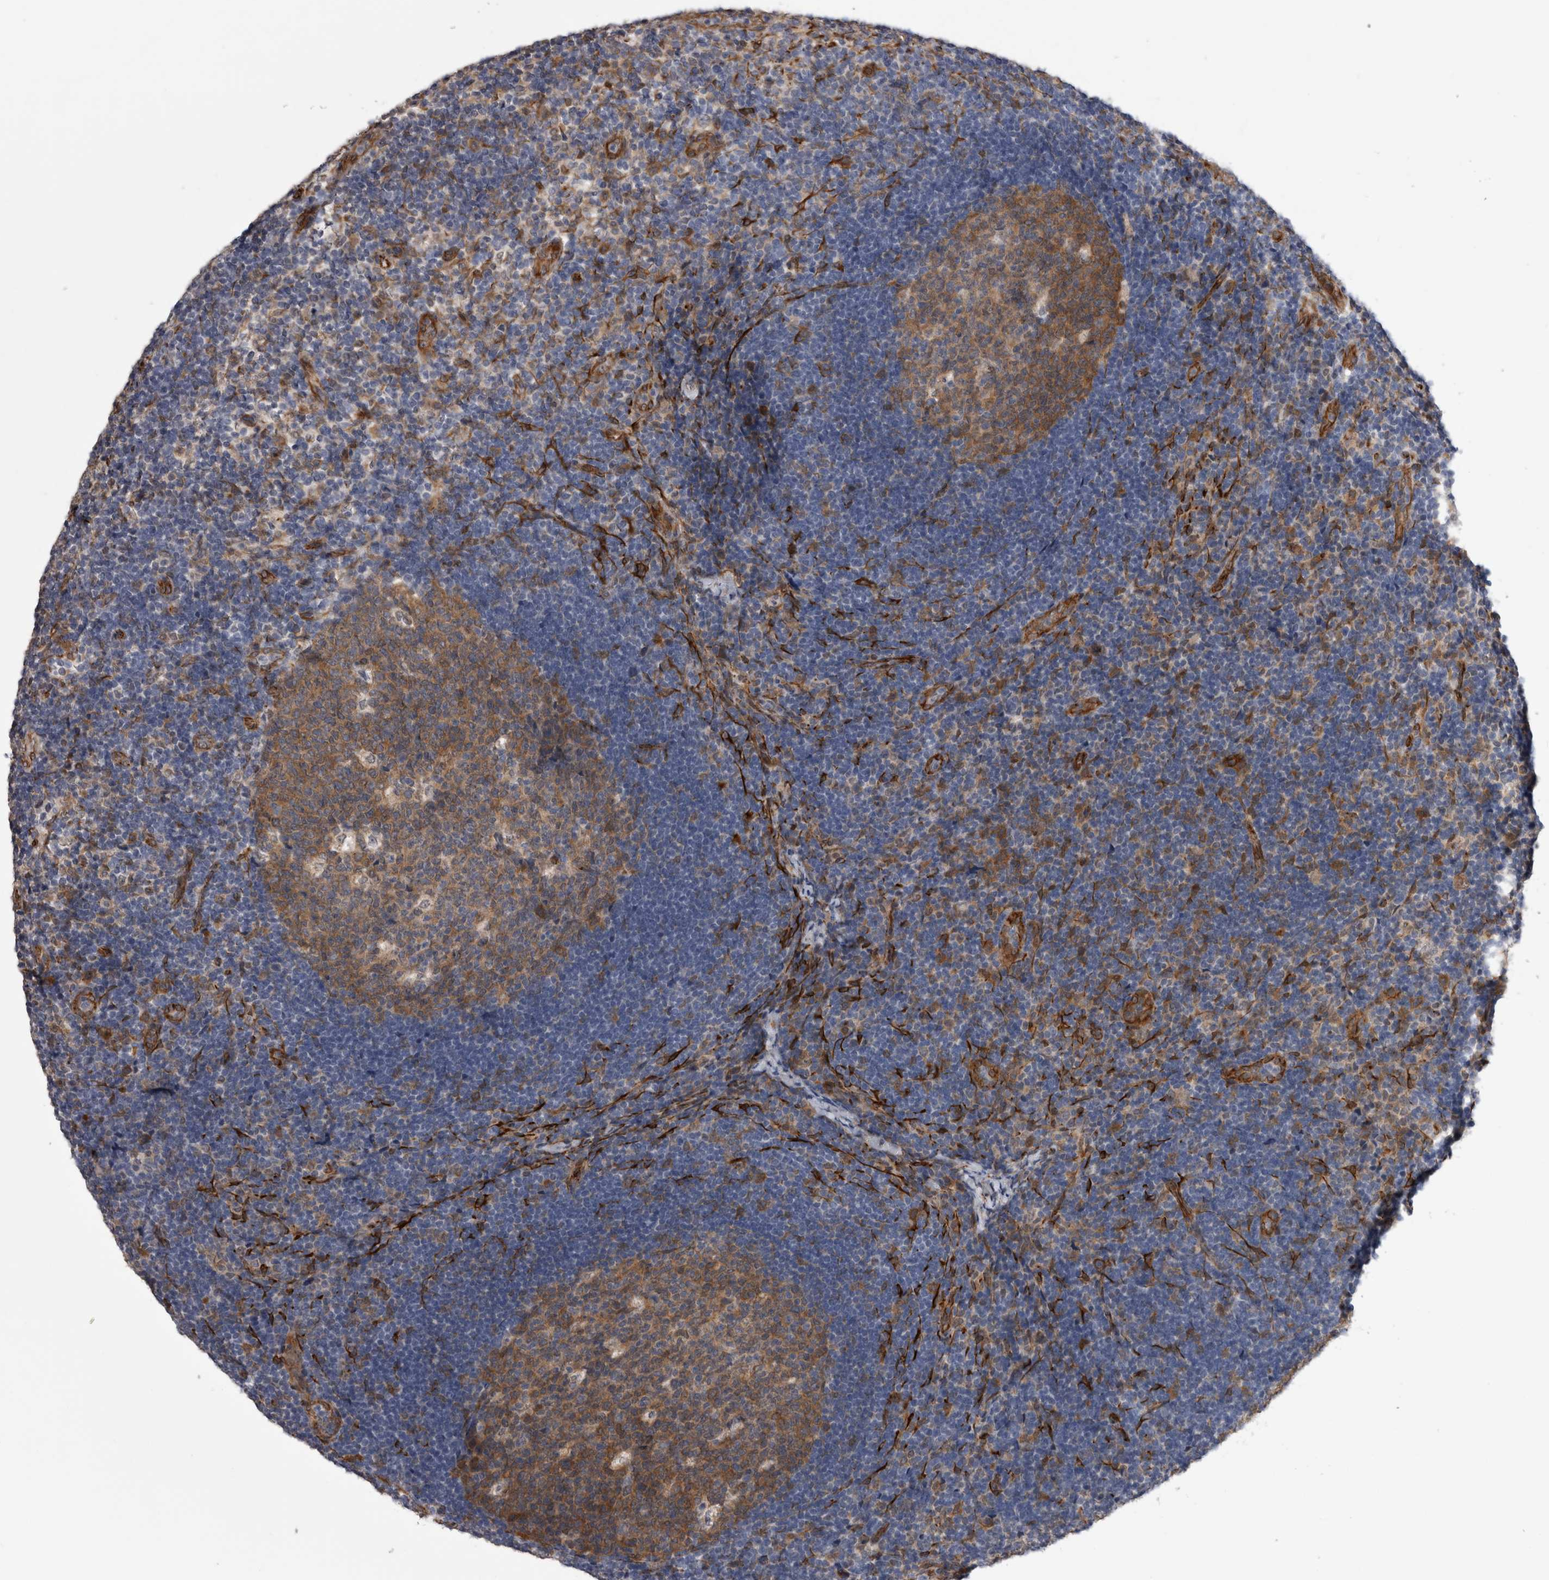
{"staining": {"intensity": "moderate", "quantity": "25%-75%", "location": "cytoplasmic/membranous"}, "tissue": "lymph node", "cell_type": "Germinal center cells", "image_type": "normal", "snomed": [{"axis": "morphology", "description": "Normal tissue, NOS"}, {"axis": "topography", "description": "Lymph node"}], "caption": "Brown immunohistochemical staining in benign lymph node exhibits moderate cytoplasmic/membranous staining in about 25%-75% of germinal center cells.", "gene": "ACOT7", "patient": {"sex": "female", "age": 22}}